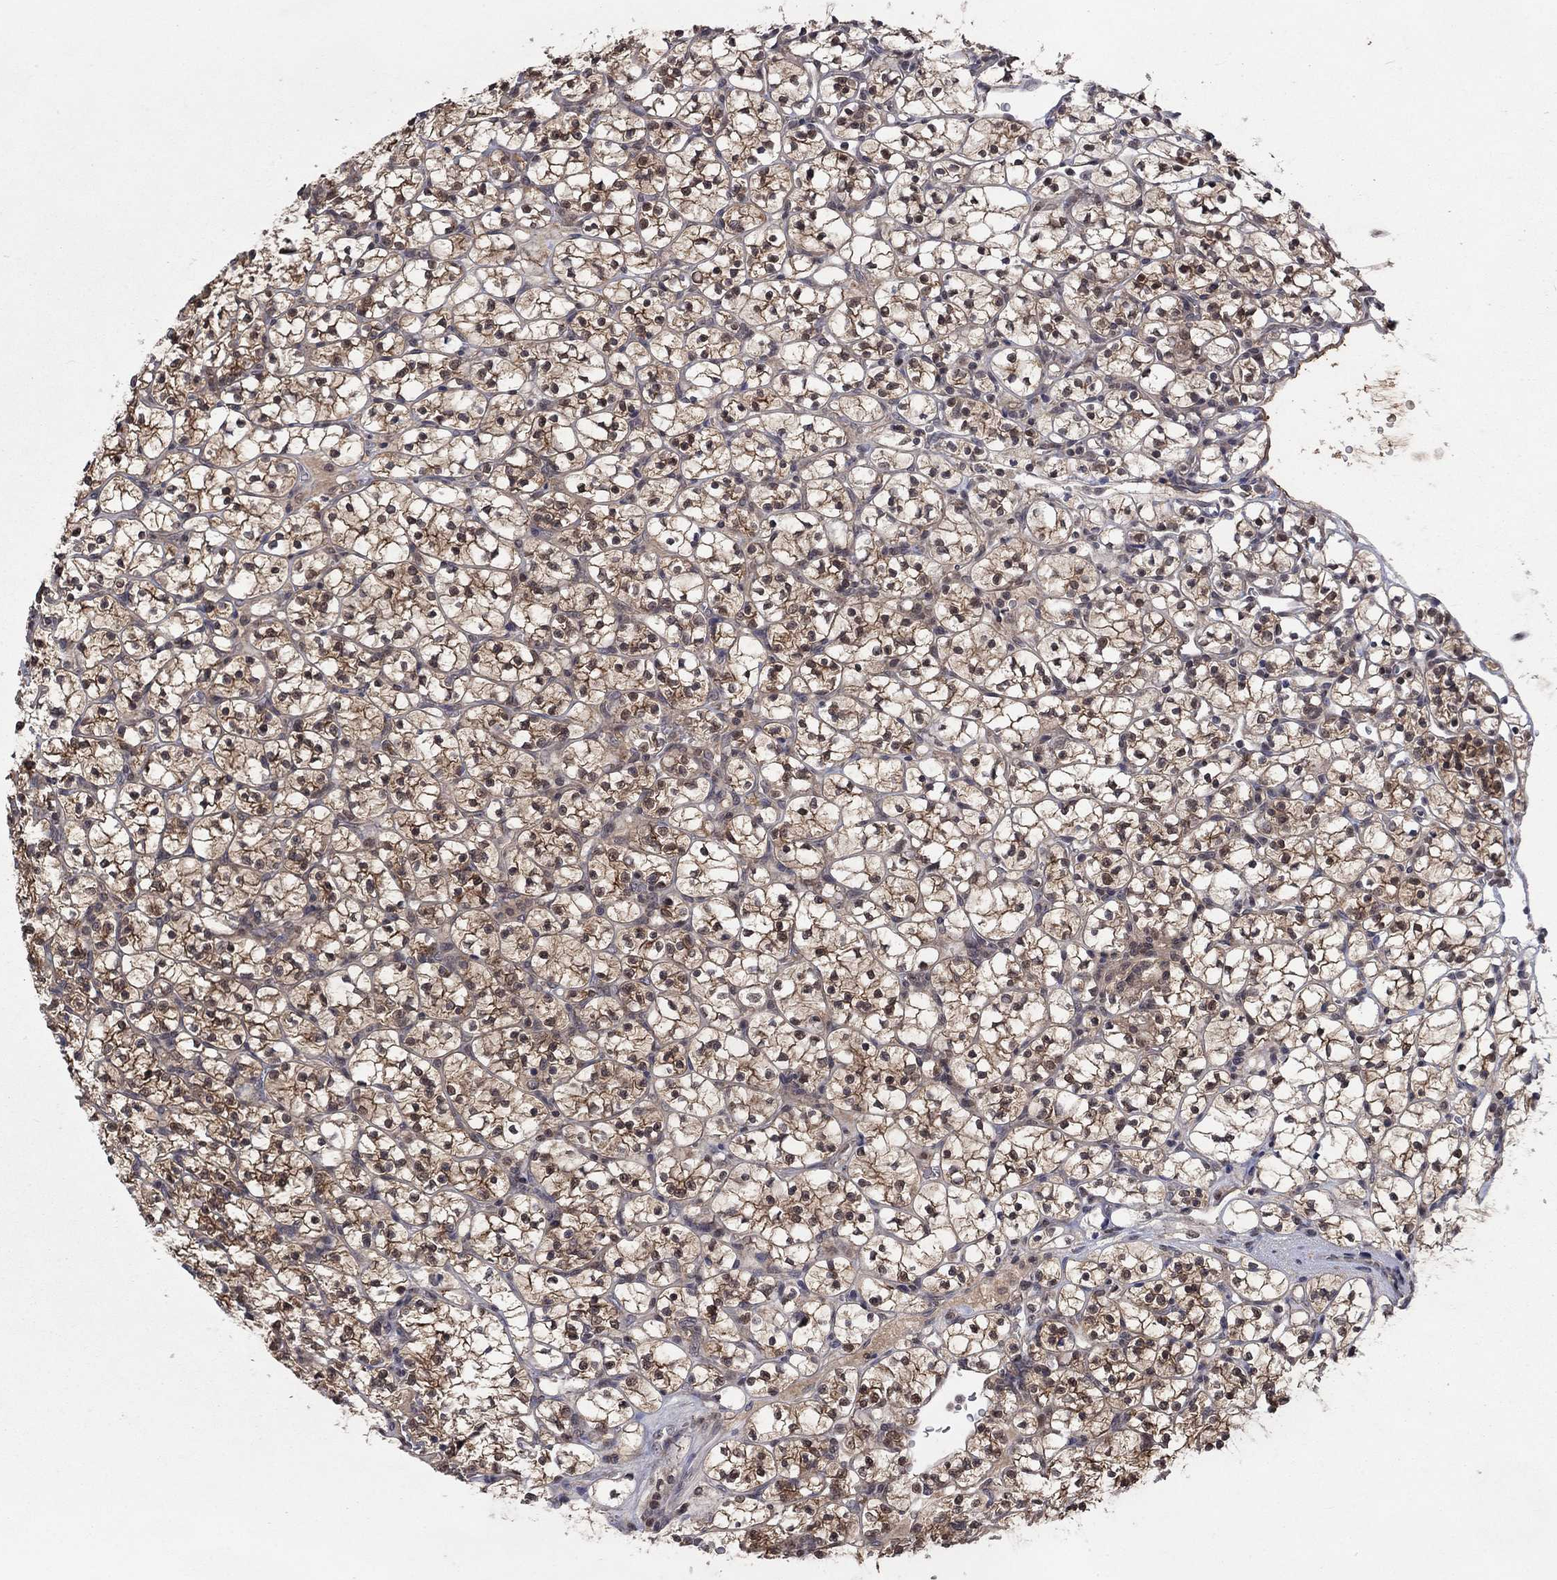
{"staining": {"intensity": "strong", "quantity": ">75%", "location": "cytoplasmic/membranous"}, "tissue": "renal cancer", "cell_type": "Tumor cells", "image_type": "cancer", "snomed": [{"axis": "morphology", "description": "Adenocarcinoma, NOS"}, {"axis": "topography", "description": "Kidney"}], "caption": "This image shows immunohistochemistry staining of renal cancer (adenocarcinoma), with high strong cytoplasmic/membranous positivity in approximately >75% of tumor cells.", "gene": "IAH1", "patient": {"sex": "female", "age": 89}}